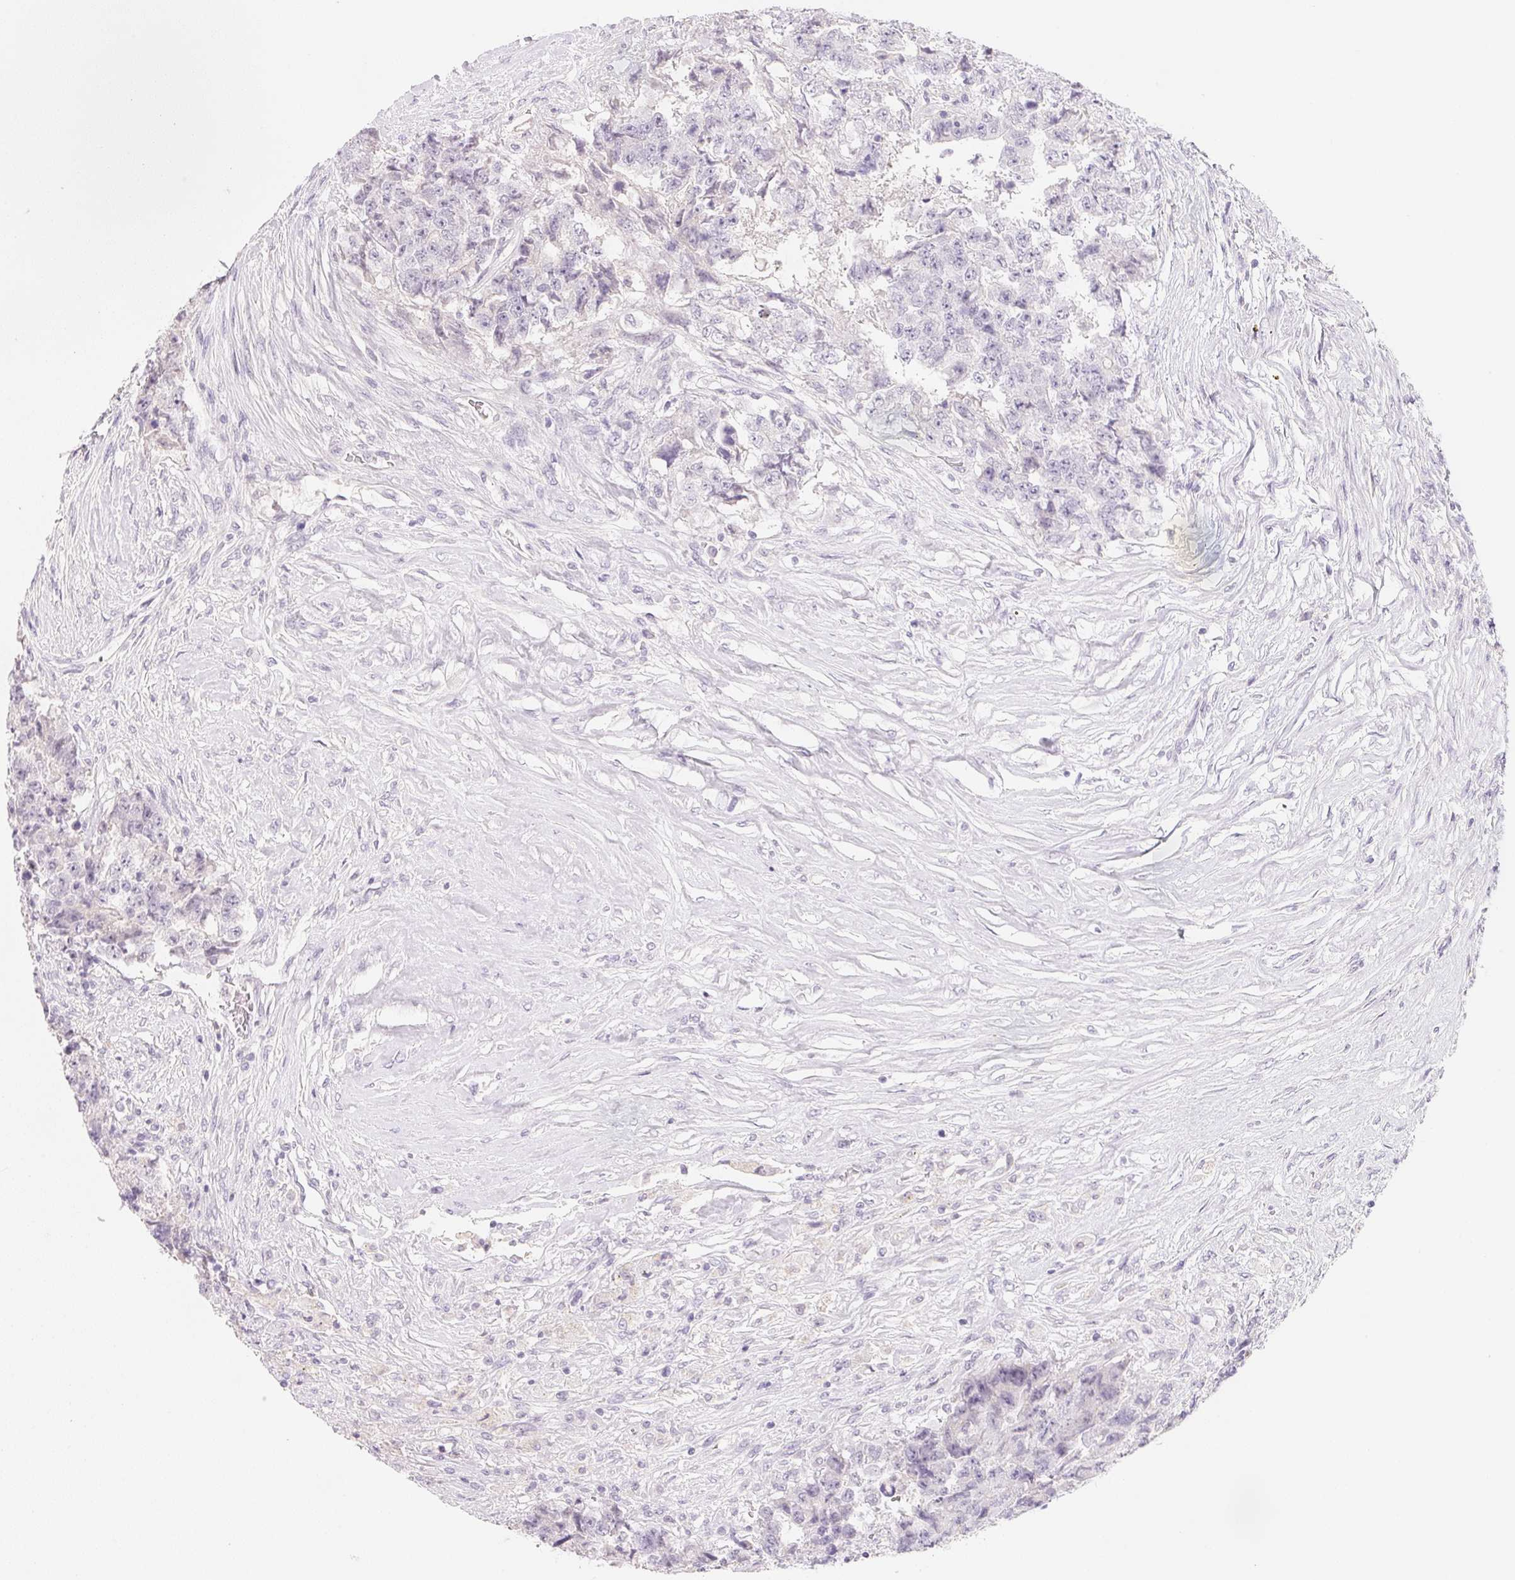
{"staining": {"intensity": "negative", "quantity": "none", "location": "none"}, "tissue": "testis cancer", "cell_type": "Tumor cells", "image_type": "cancer", "snomed": [{"axis": "morphology", "description": "Carcinoma, Embryonal, NOS"}, {"axis": "topography", "description": "Testis"}], "caption": "Protein analysis of testis cancer (embryonal carcinoma) demonstrates no significant expression in tumor cells. (DAB (3,3'-diaminobenzidine) immunohistochemistry visualized using brightfield microscopy, high magnification).", "gene": "MCOLN3", "patient": {"sex": "male", "age": 24}}